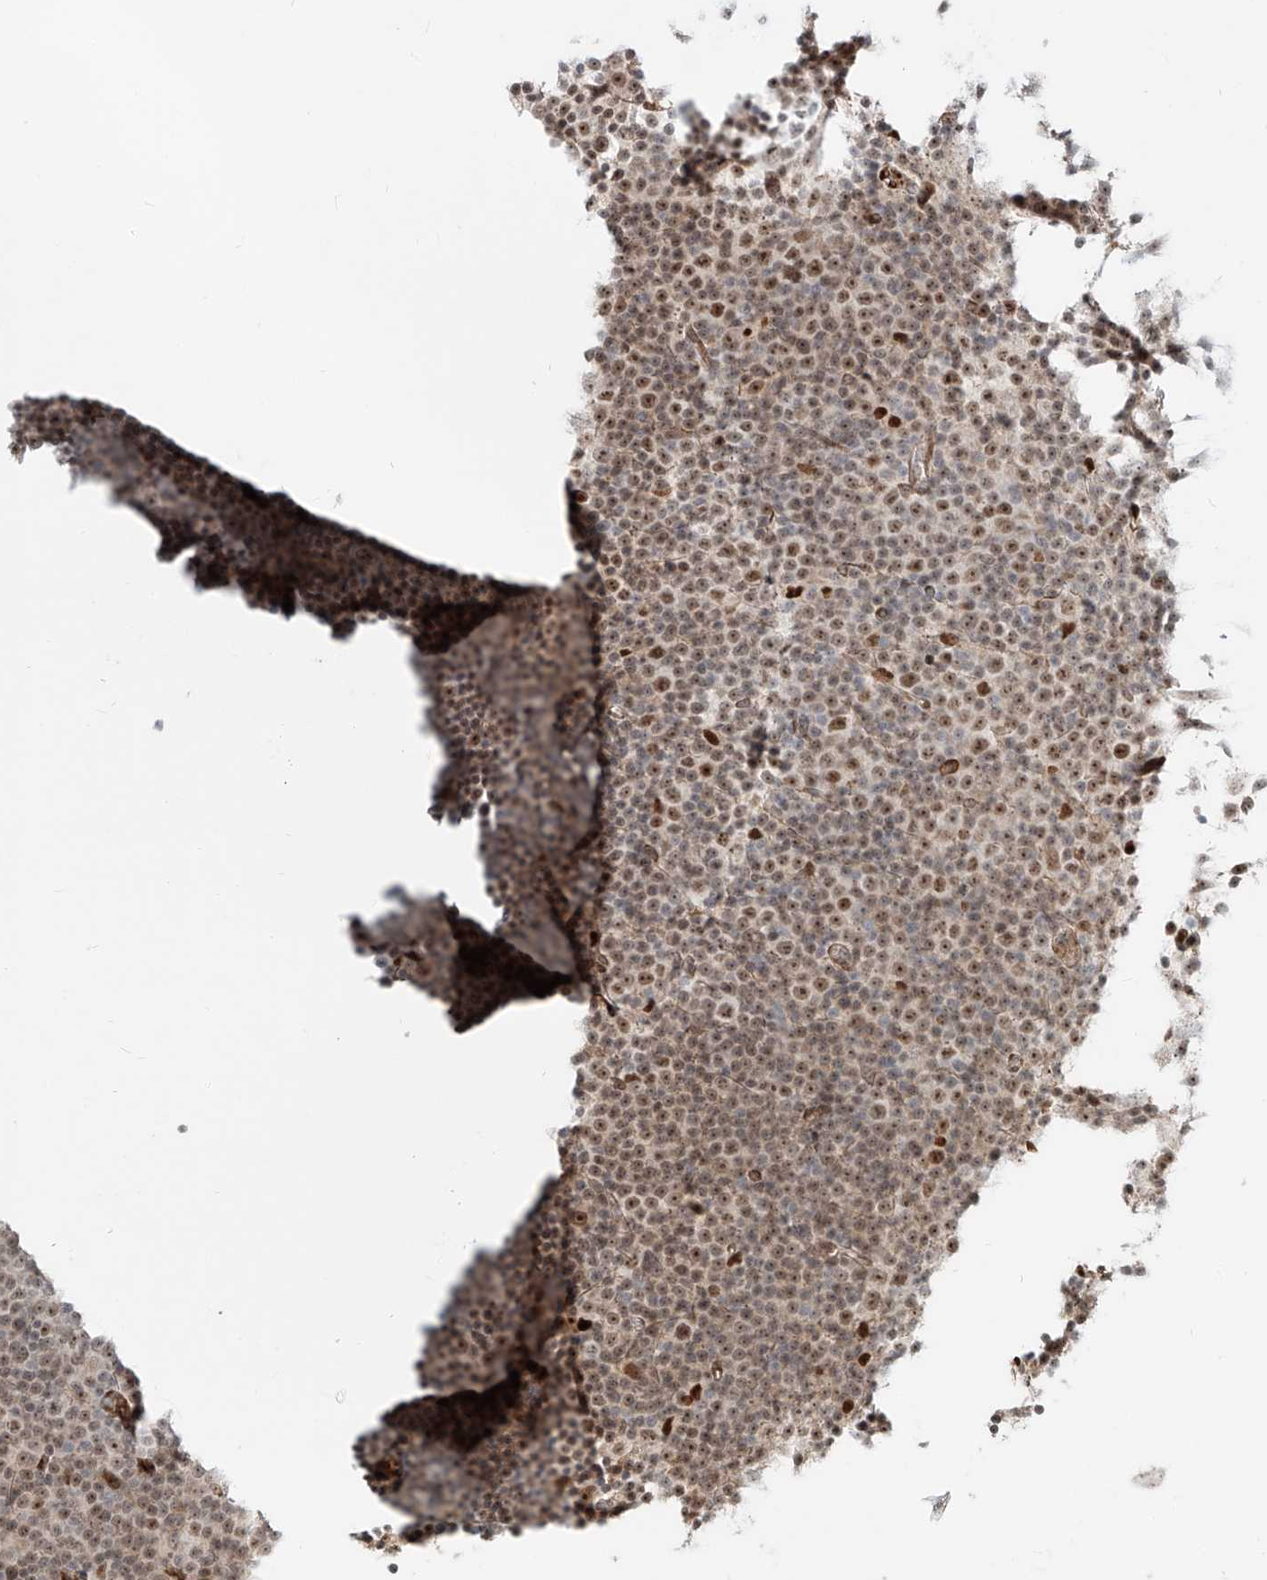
{"staining": {"intensity": "moderate", "quantity": "25%-75%", "location": "nuclear"}, "tissue": "lymphoma", "cell_type": "Tumor cells", "image_type": "cancer", "snomed": [{"axis": "morphology", "description": "Malignant lymphoma, non-Hodgkin's type, Low grade"}, {"axis": "topography", "description": "Lymph node"}], "caption": "Tumor cells exhibit moderate nuclear staining in about 25%-75% of cells in lymphoma.", "gene": "ZNF710", "patient": {"sex": "female", "age": 67}}